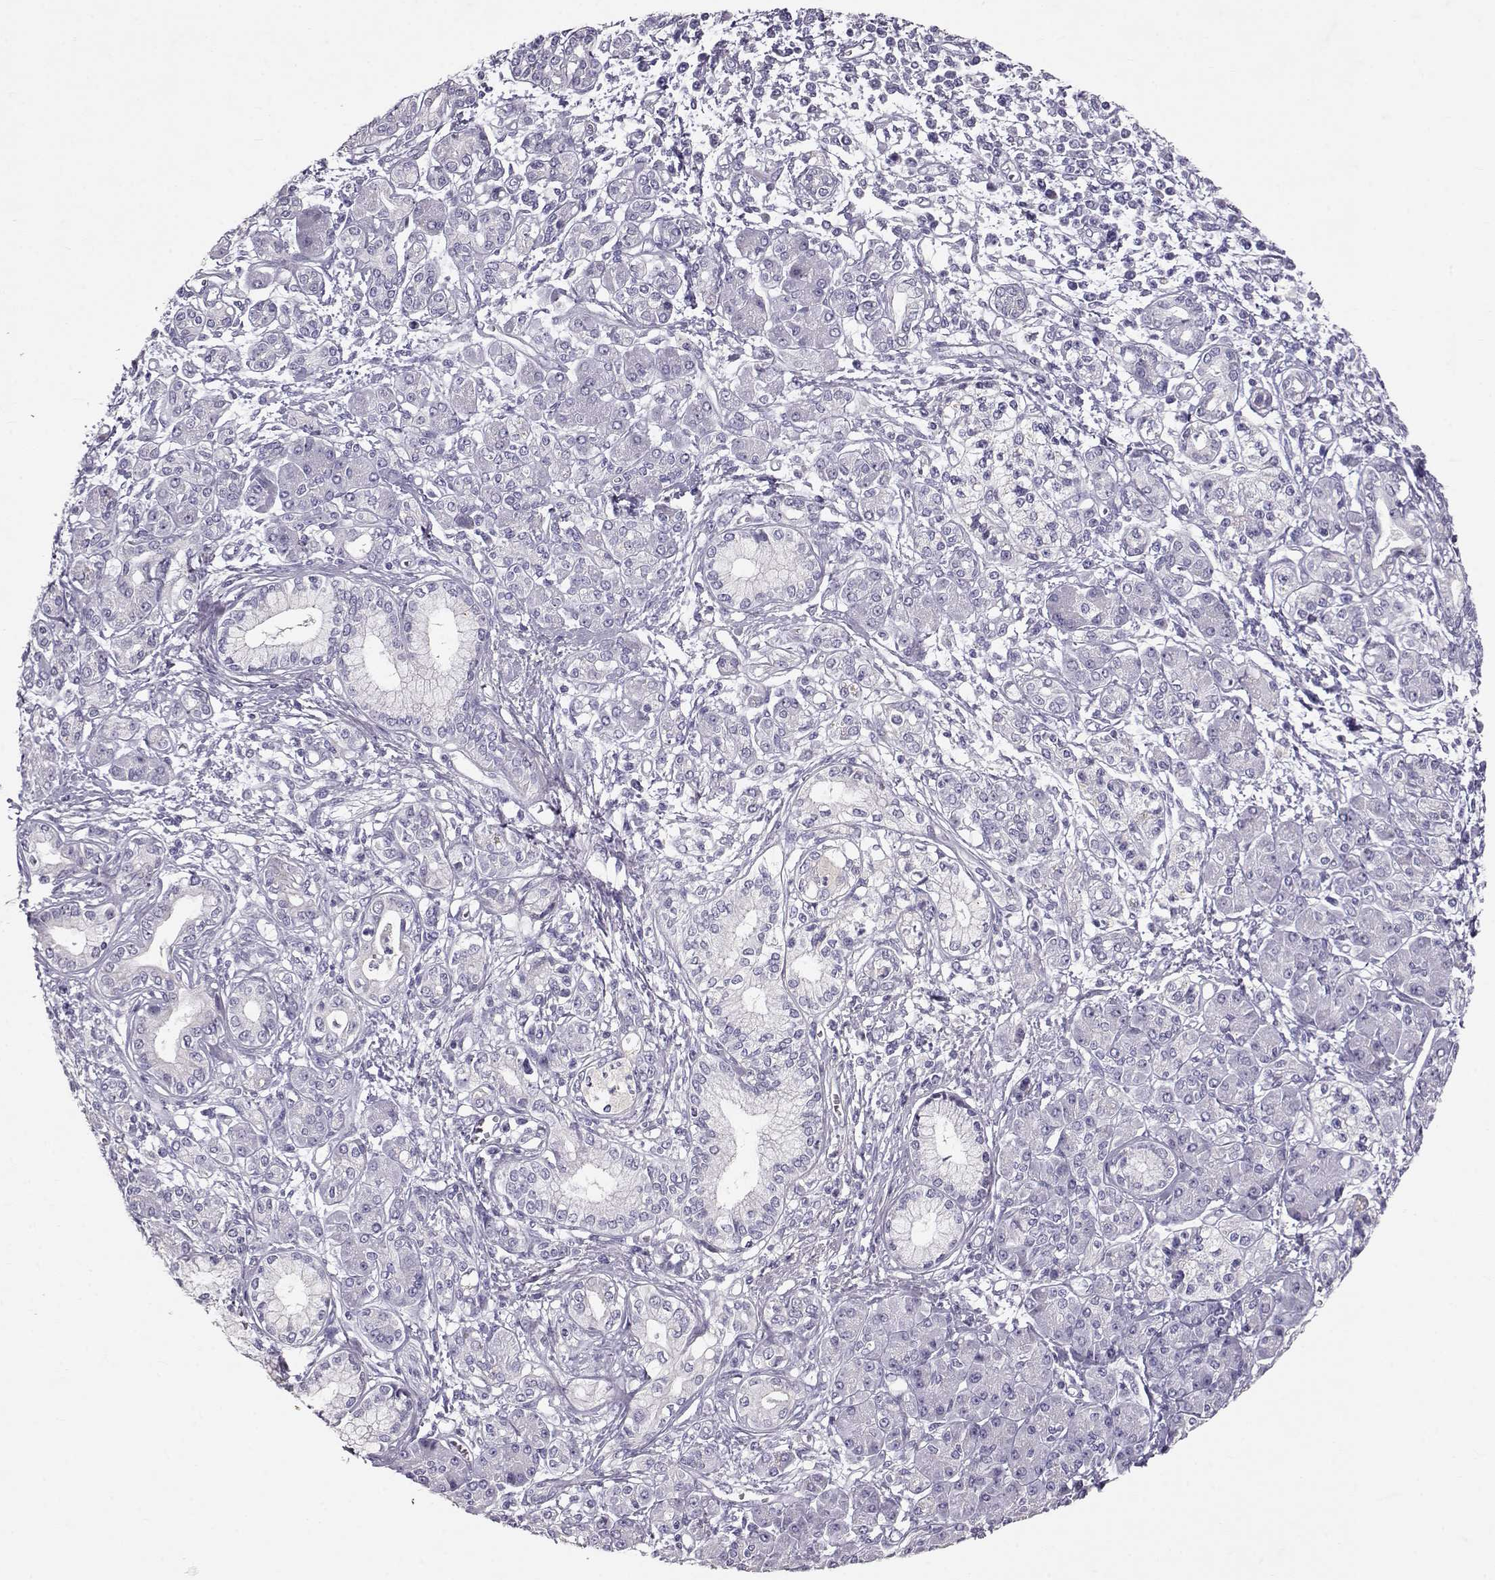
{"staining": {"intensity": "negative", "quantity": "none", "location": "none"}, "tissue": "pancreatic cancer", "cell_type": "Tumor cells", "image_type": "cancer", "snomed": [{"axis": "morphology", "description": "Adenocarcinoma, NOS"}, {"axis": "topography", "description": "Pancreas"}], "caption": "Human adenocarcinoma (pancreatic) stained for a protein using immunohistochemistry (IHC) displays no staining in tumor cells.", "gene": "RD3", "patient": {"sex": "male", "age": 70}}